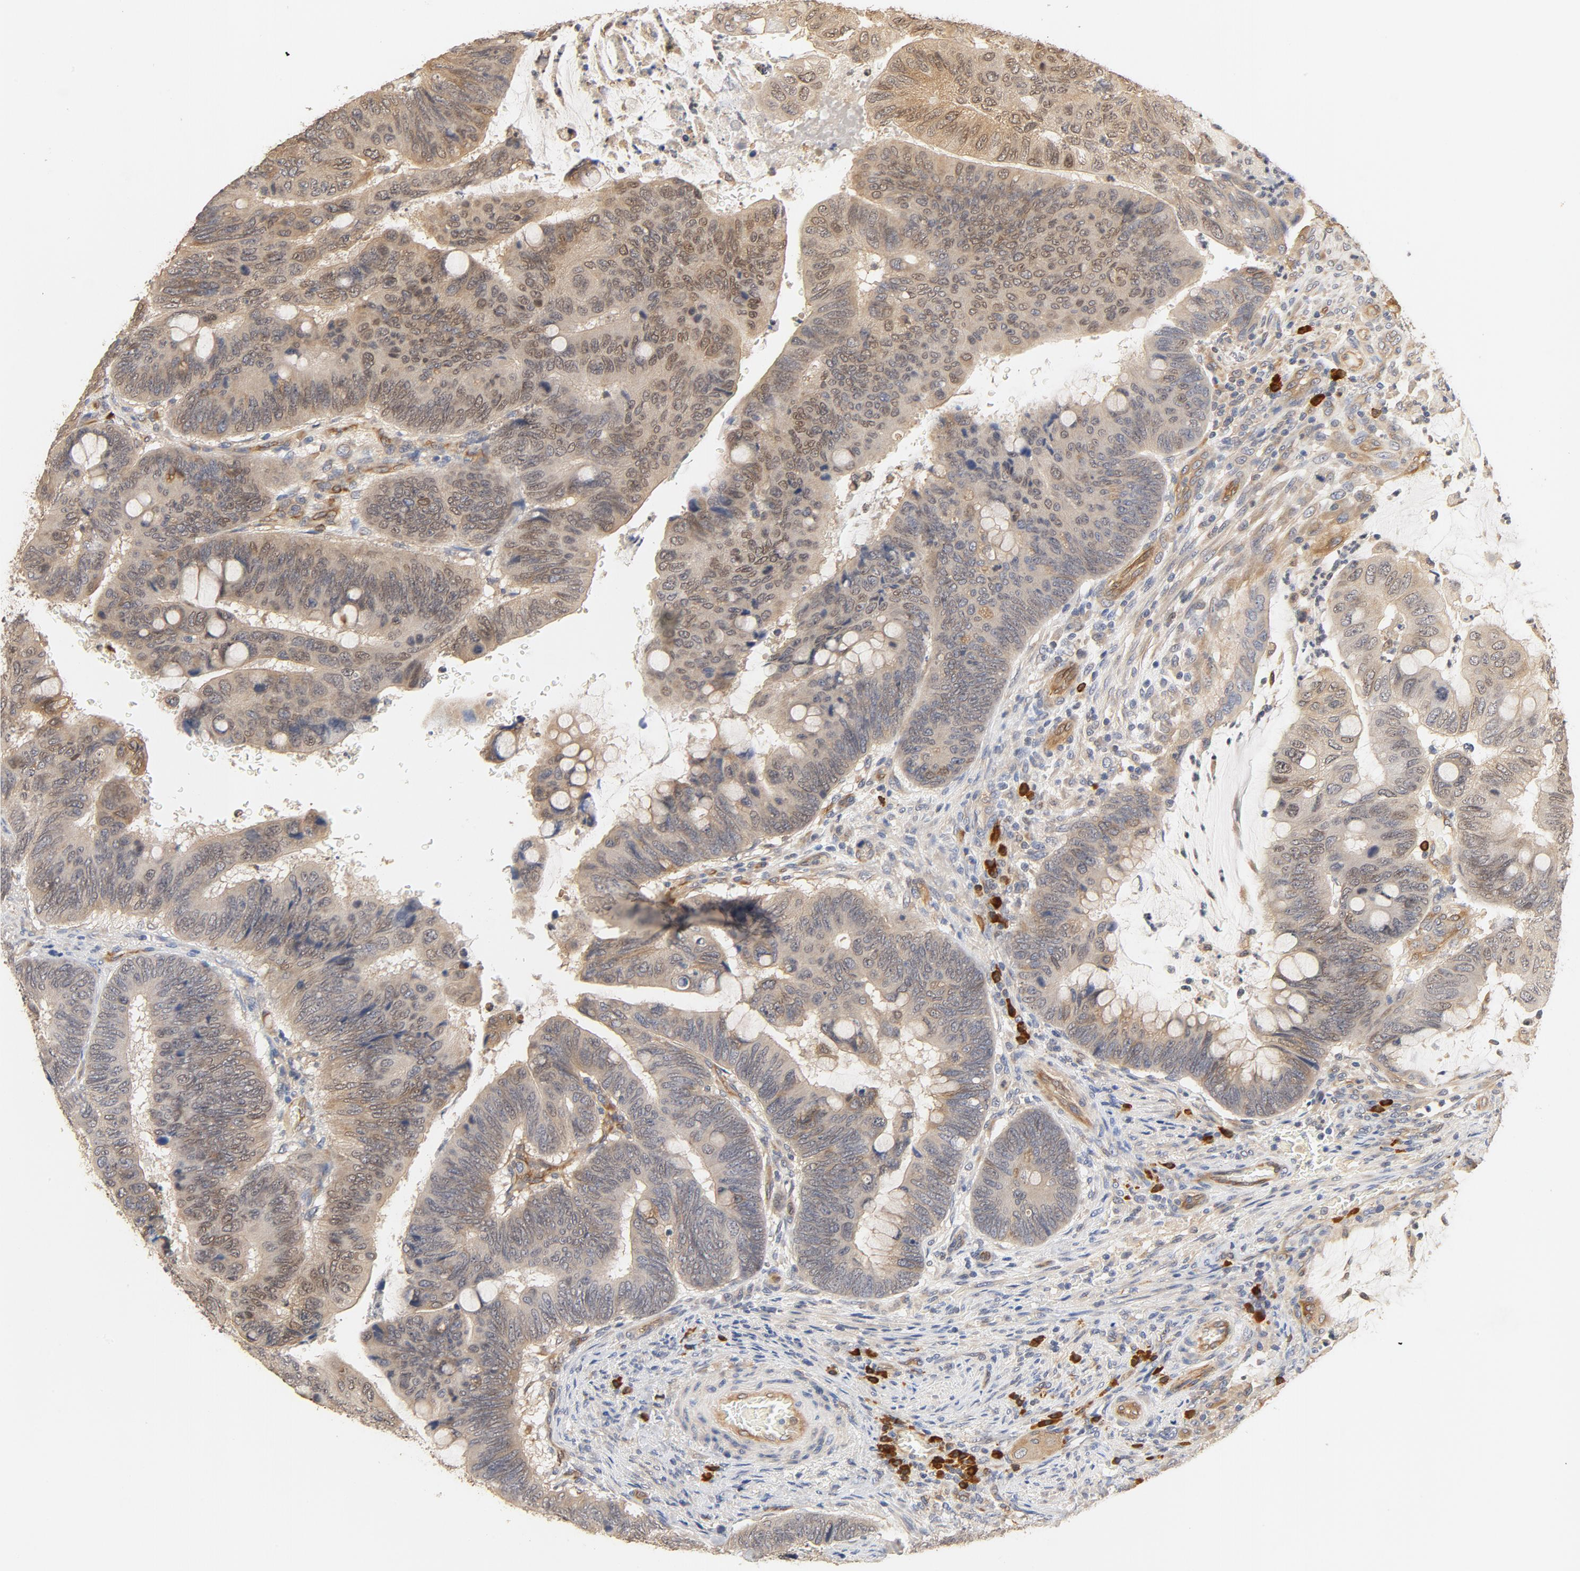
{"staining": {"intensity": "weak", "quantity": ">75%", "location": "cytoplasmic/membranous,nuclear"}, "tissue": "colorectal cancer", "cell_type": "Tumor cells", "image_type": "cancer", "snomed": [{"axis": "morphology", "description": "Normal tissue, NOS"}, {"axis": "morphology", "description": "Adenocarcinoma, NOS"}, {"axis": "topography", "description": "Rectum"}], "caption": "Protein staining shows weak cytoplasmic/membranous and nuclear expression in approximately >75% of tumor cells in adenocarcinoma (colorectal).", "gene": "UBE2J1", "patient": {"sex": "male", "age": 92}}